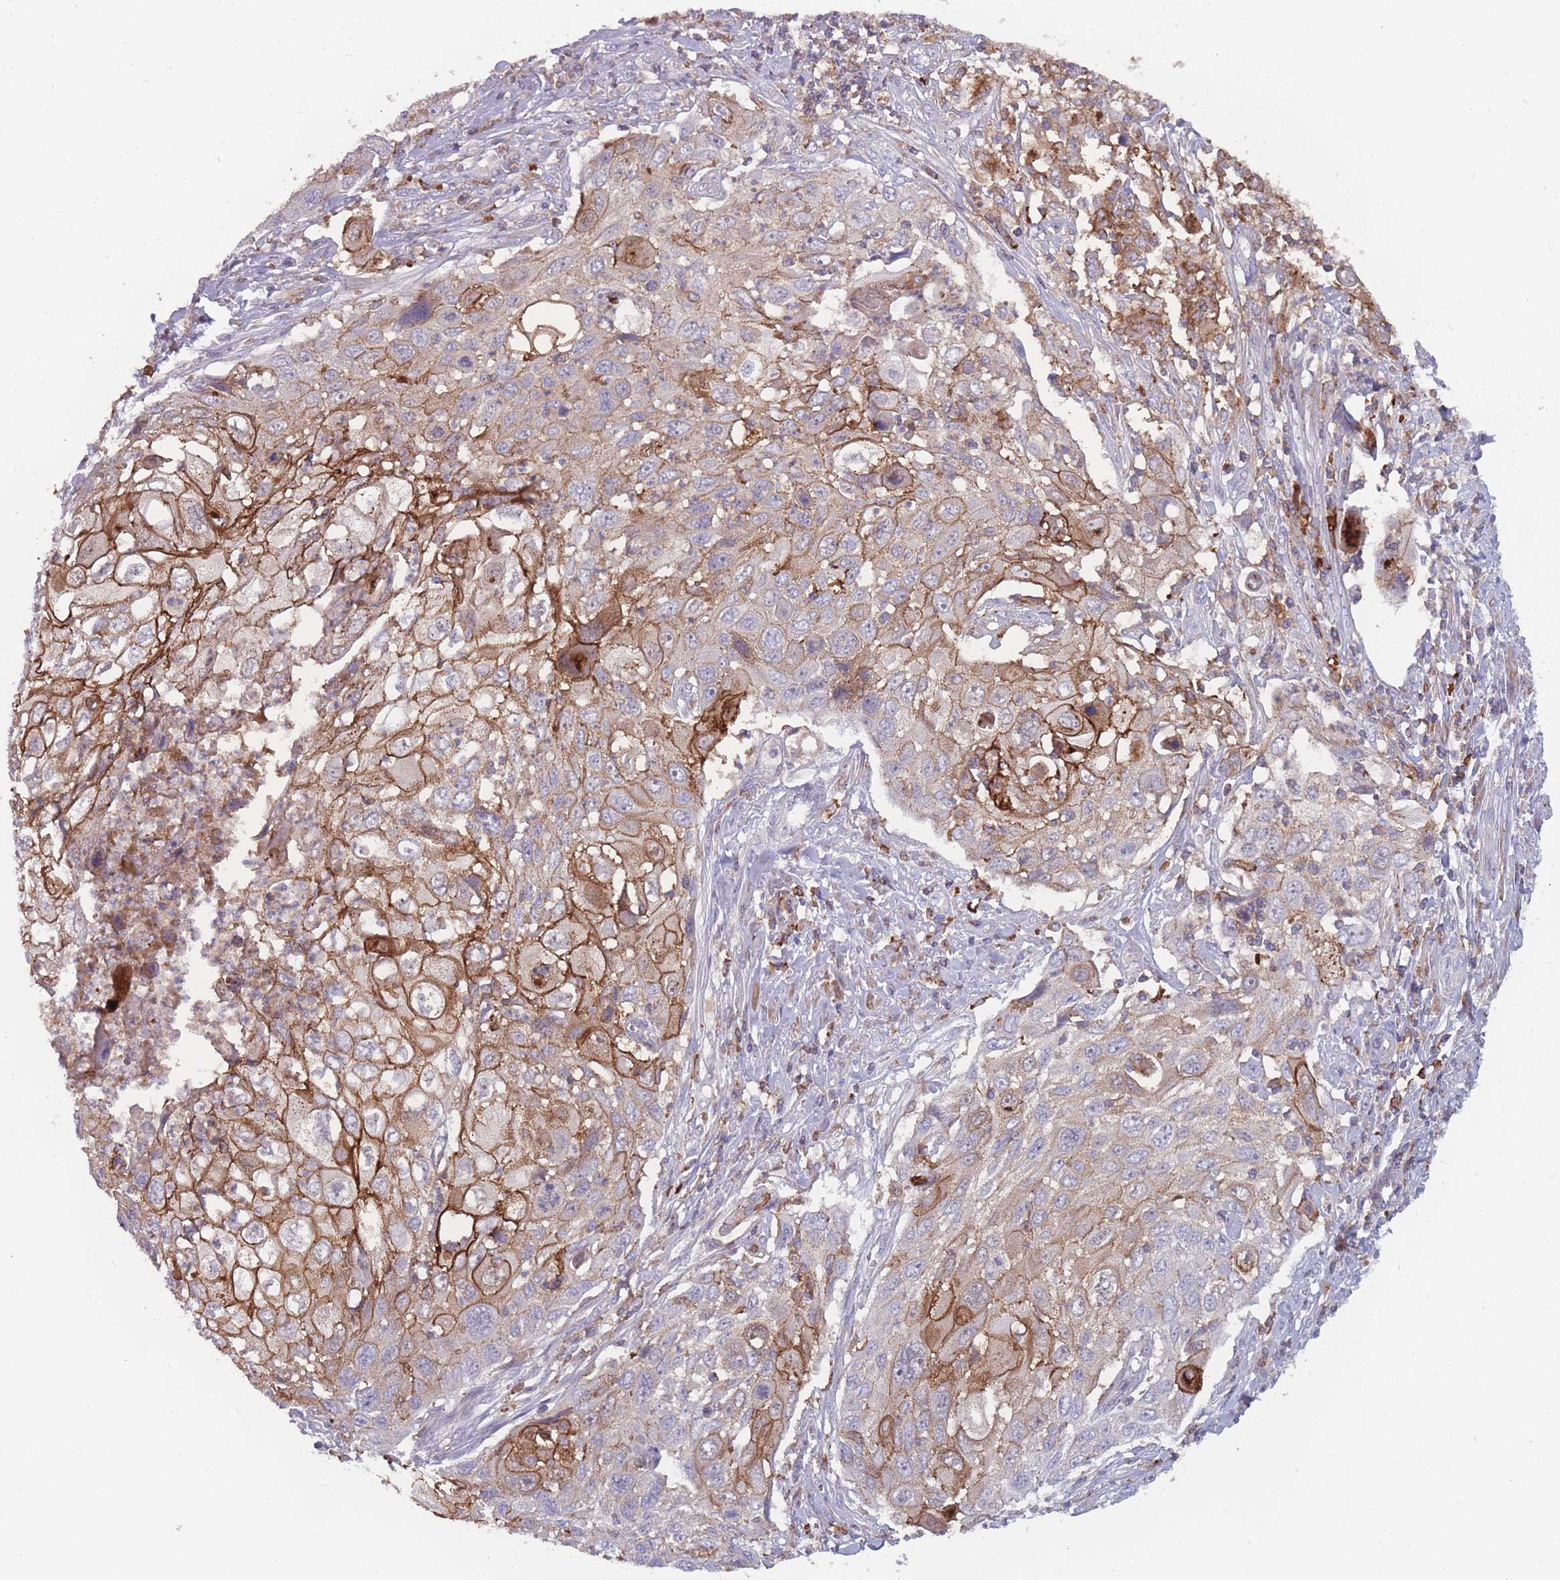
{"staining": {"intensity": "strong", "quantity": "25%-75%", "location": "cytoplasmic/membranous"}, "tissue": "cervical cancer", "cell_type": "Tumor cells", "image_type": "cancer", "snomed": [{"axis": "morphology", "description": "Squamous cell carcinoma, NOS"}, {"axis": "topography", "description": "Cervix"}], "caption": "Cervical squamous cell carcinoma stained for a protein (brown) shows strong cytoplasmic/membranous positive positivity in approximately 25%-75% of tumor cells.", "gene": "CD33", "patient": {"sex": "female", "age": 70}}